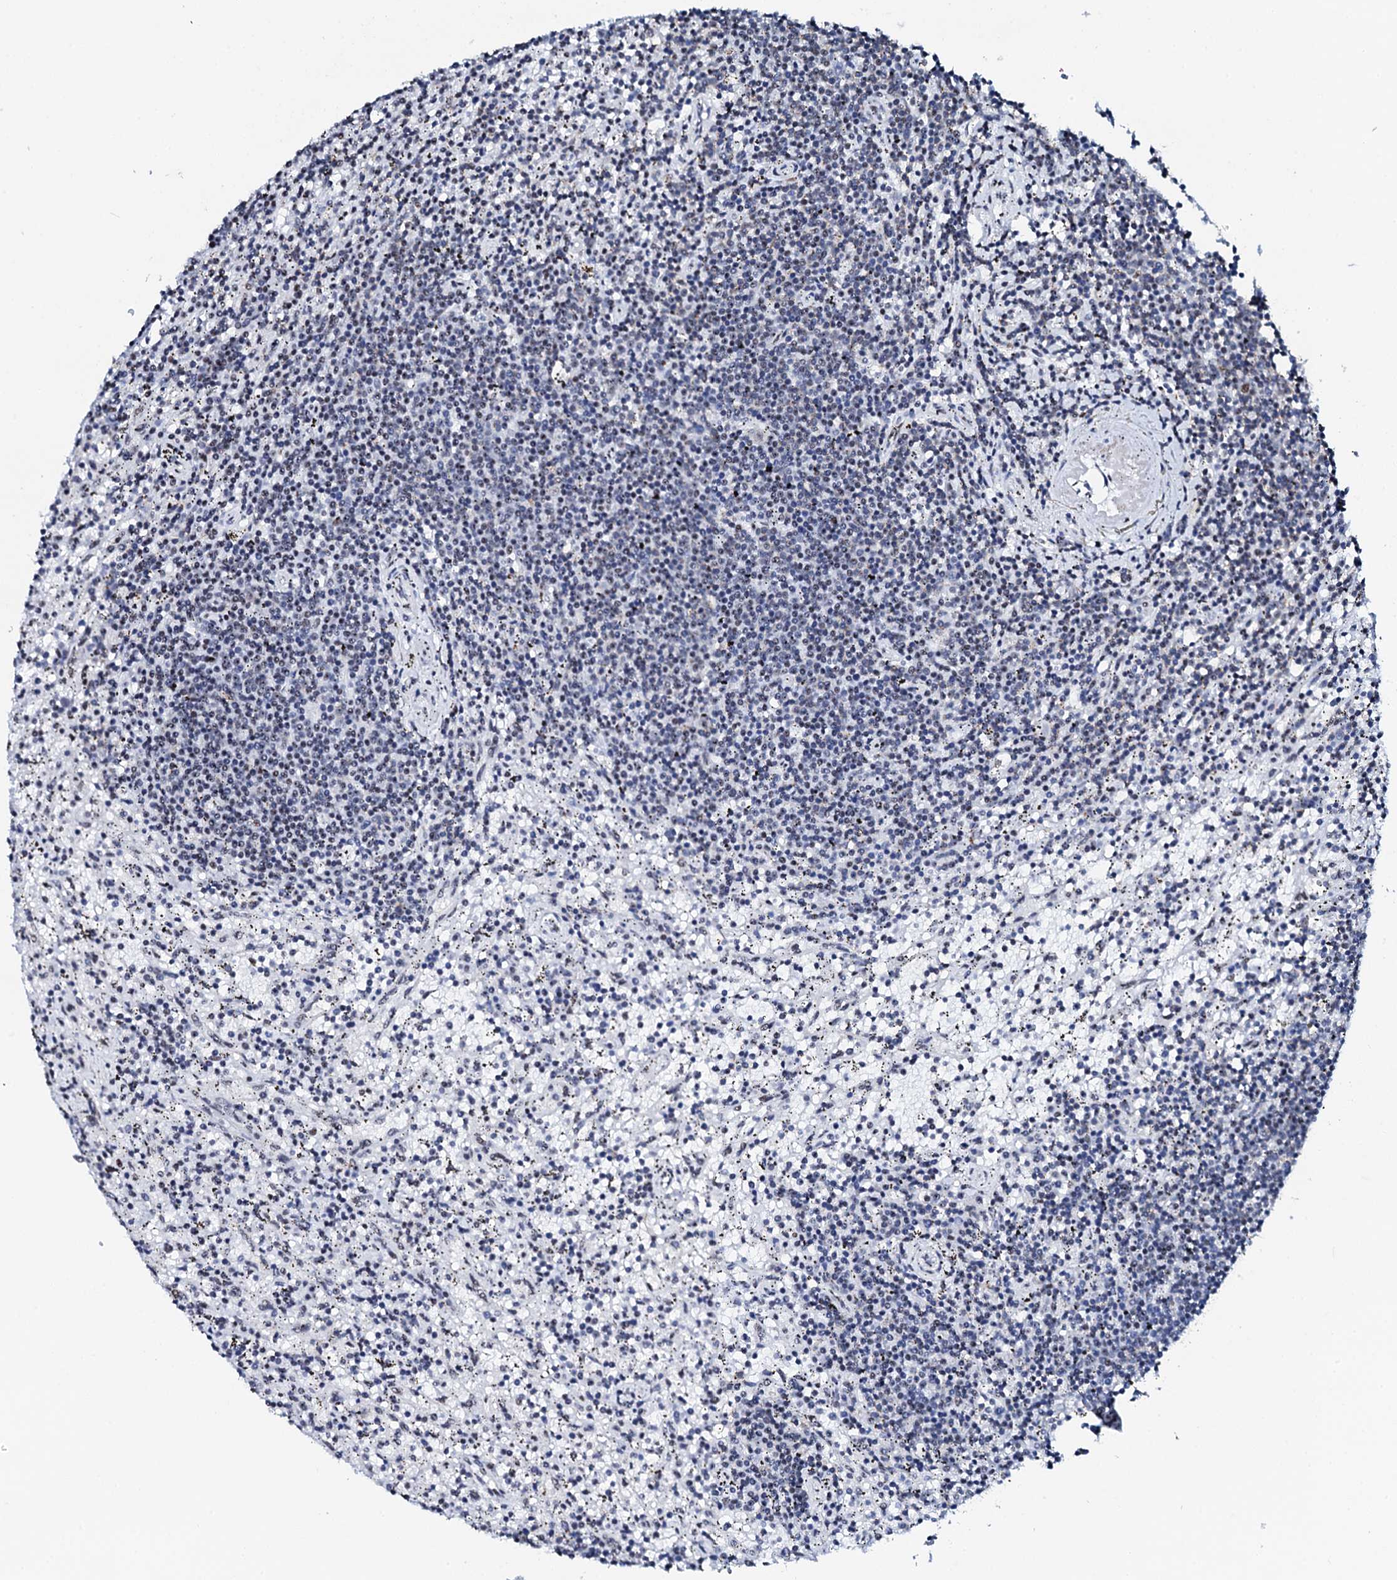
{"staining": {"intensity": "negative", "quantity": "none", "location": "none"}, "tissue": "lymphoma", "cell_type": "Tumor cells", "image_type": "cancer", "snomed": [{"axis": "morphology", "description": "Malignant lymphoma, non-Hodgkin's type, Low grade"}, {"axis": "topography", "description": "Spleen"}], "caption": "There is no significant staining in tumor cells of lymphoma. Brightfield microscopy of immunohistochemistry stained with DAB (brown) and hematoxylin (blue), captured at high magnification.", "gene": "NKAPD1", "patient": {"sex": "male", "age": 76}}